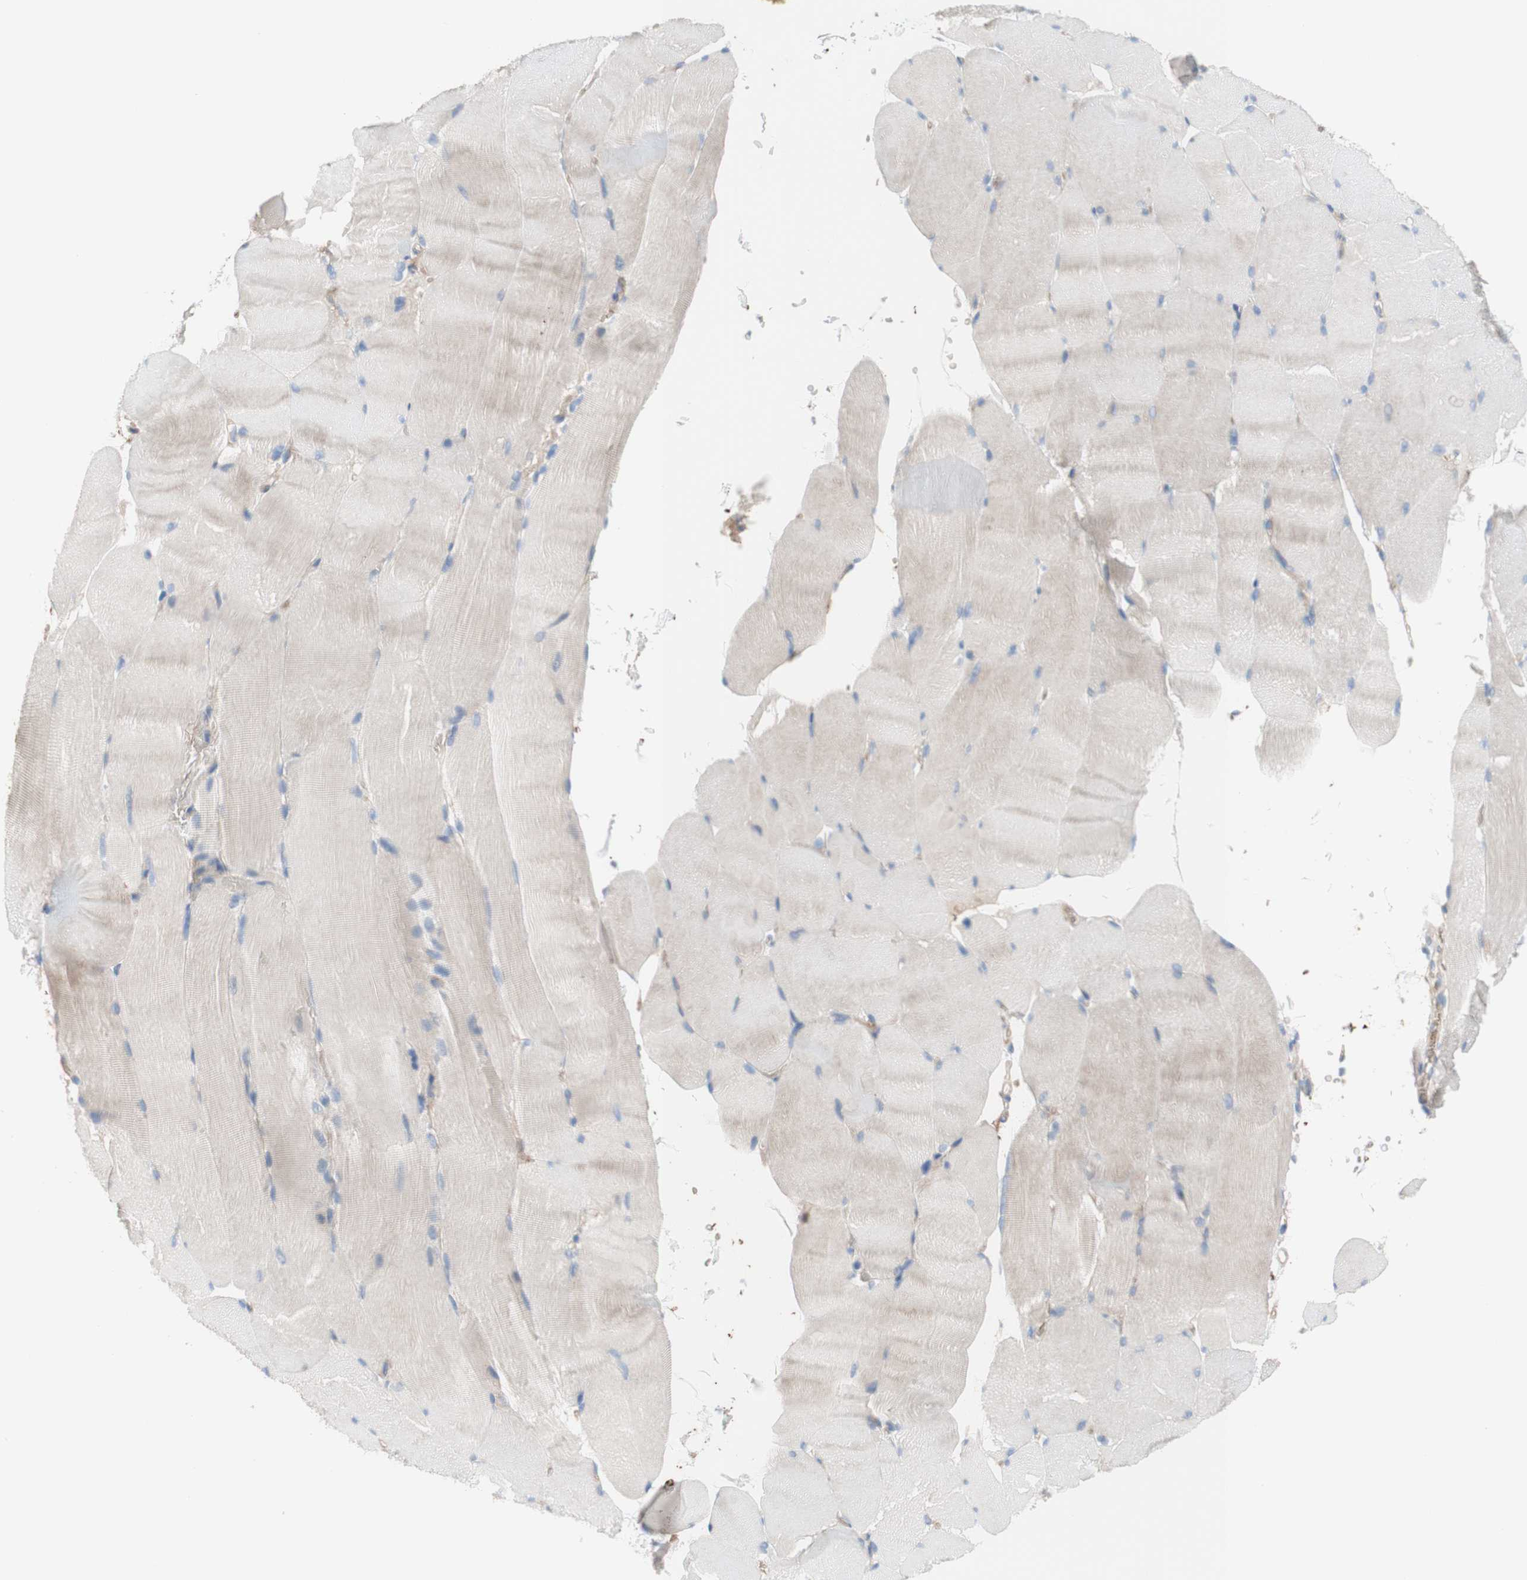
{"staining": {"intensity": "weak", "quantity": "<25%", "location": "cytoplasmic/membranous"}, "tissue": "skeletal muscle", "cell_type": "Myocytes", "image_type": "normal", "snomed": [{"axis": "morphology", "description": "Normal tissue, NOS"}, {"axis": "topography", "description": "Skin"}, {"axis": "topography", "description": "Skeletal muscle"}], "caption": "Myocytes show no significant staining in unremarkable skeletal muscle. (Brightfield microscopy of DAB (3,3'-diaminobenzidine) immunohistochemistry at high magnification).", "gene": "CD46", "patient": {"sex": "male", "age": 83}}